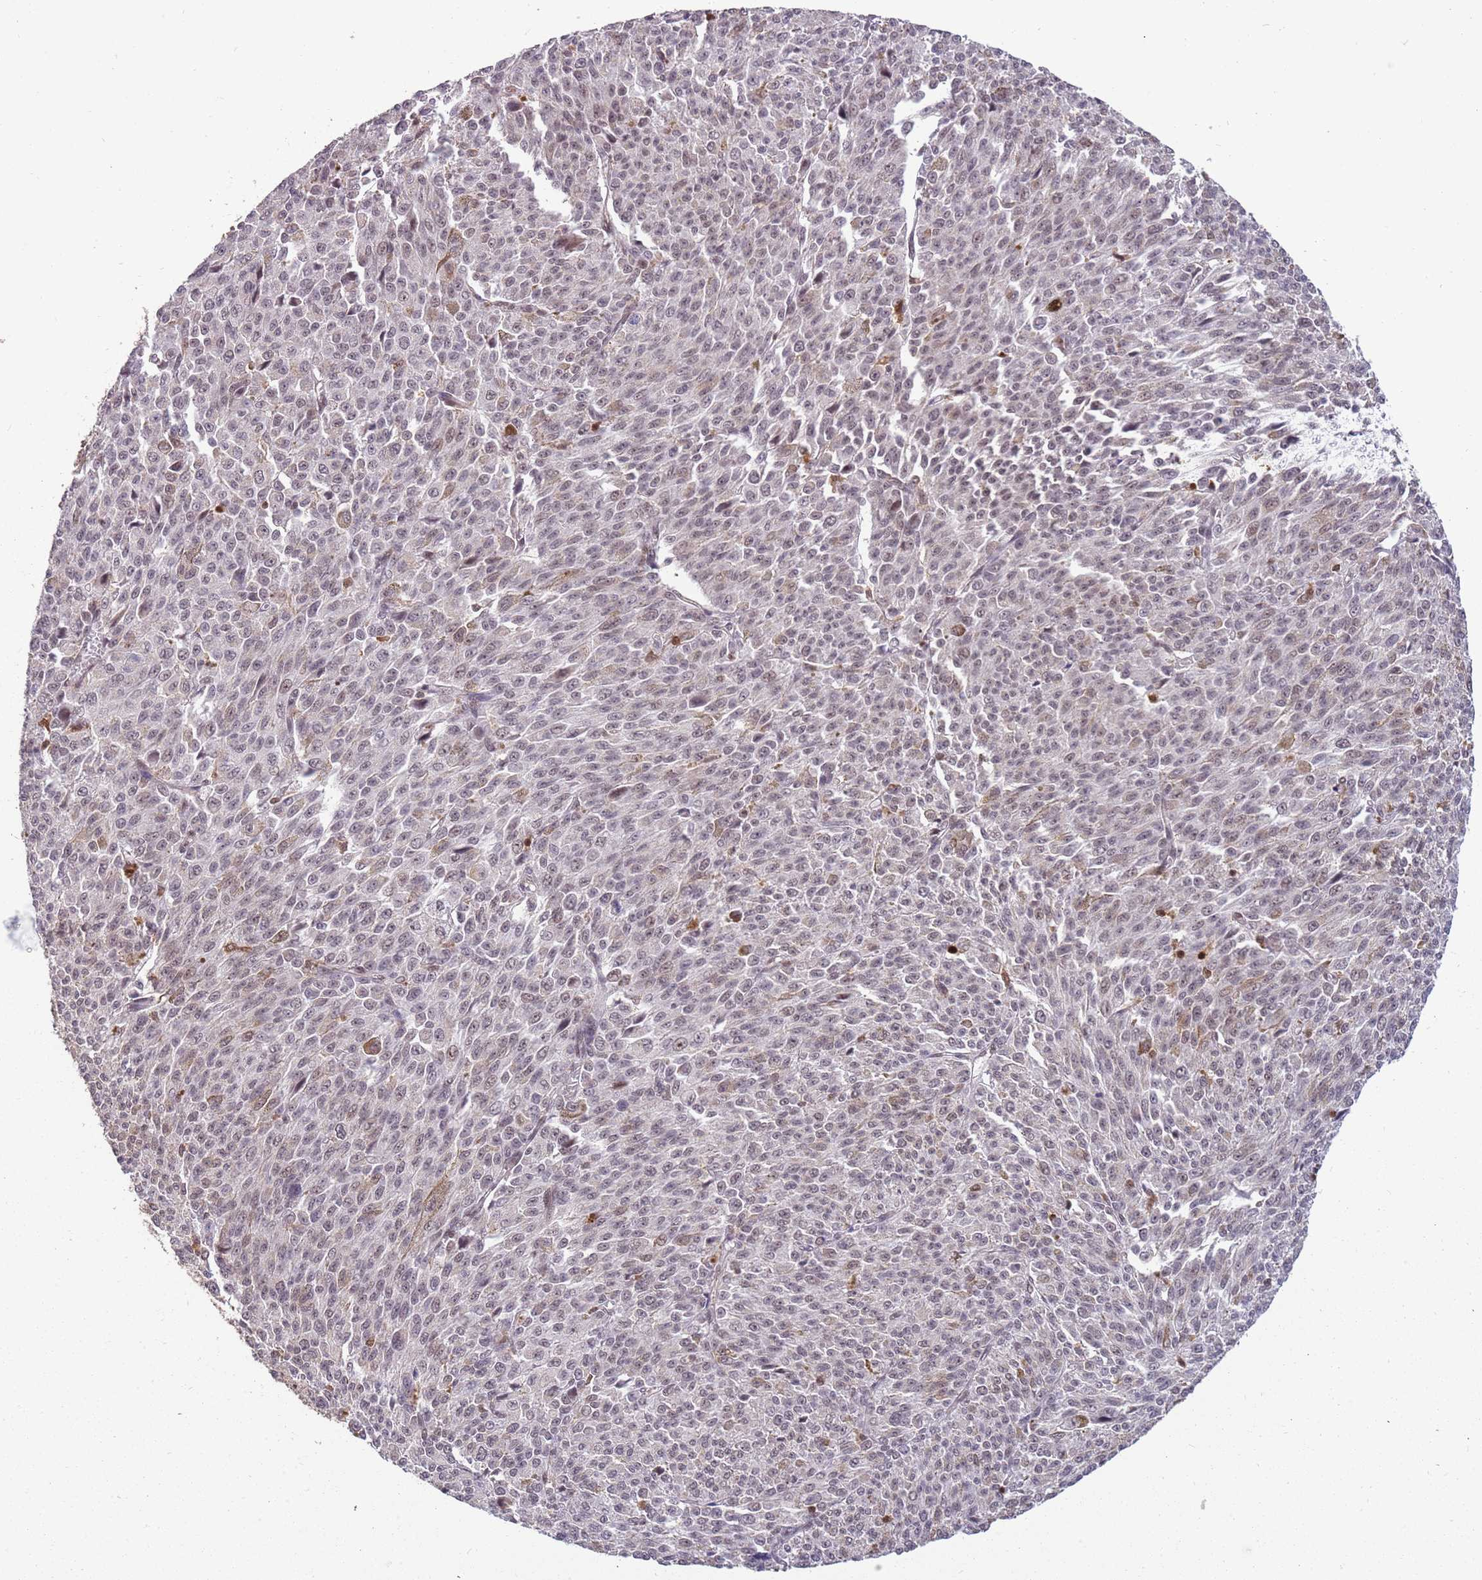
{"staining": {"intensity": "weak", "quantity": "25%-75%", "location": "nuclear"}, "tissue": "melanoma", "cell_type": "Tumor cells", "image_type": "cancer", "snomed": [{"axis": "morphology", "description": "Malignant melanoma, NOS"}, {"axis": "topography", "description": "Skin"}], "caption": "Human melanoma stained for a protein (brown) demonstrates weak nuclear positive expression in approximately 25%-75% of tumor cells.", "gene": "GBP2", "patient": {"sex": "female", "age": 52}}